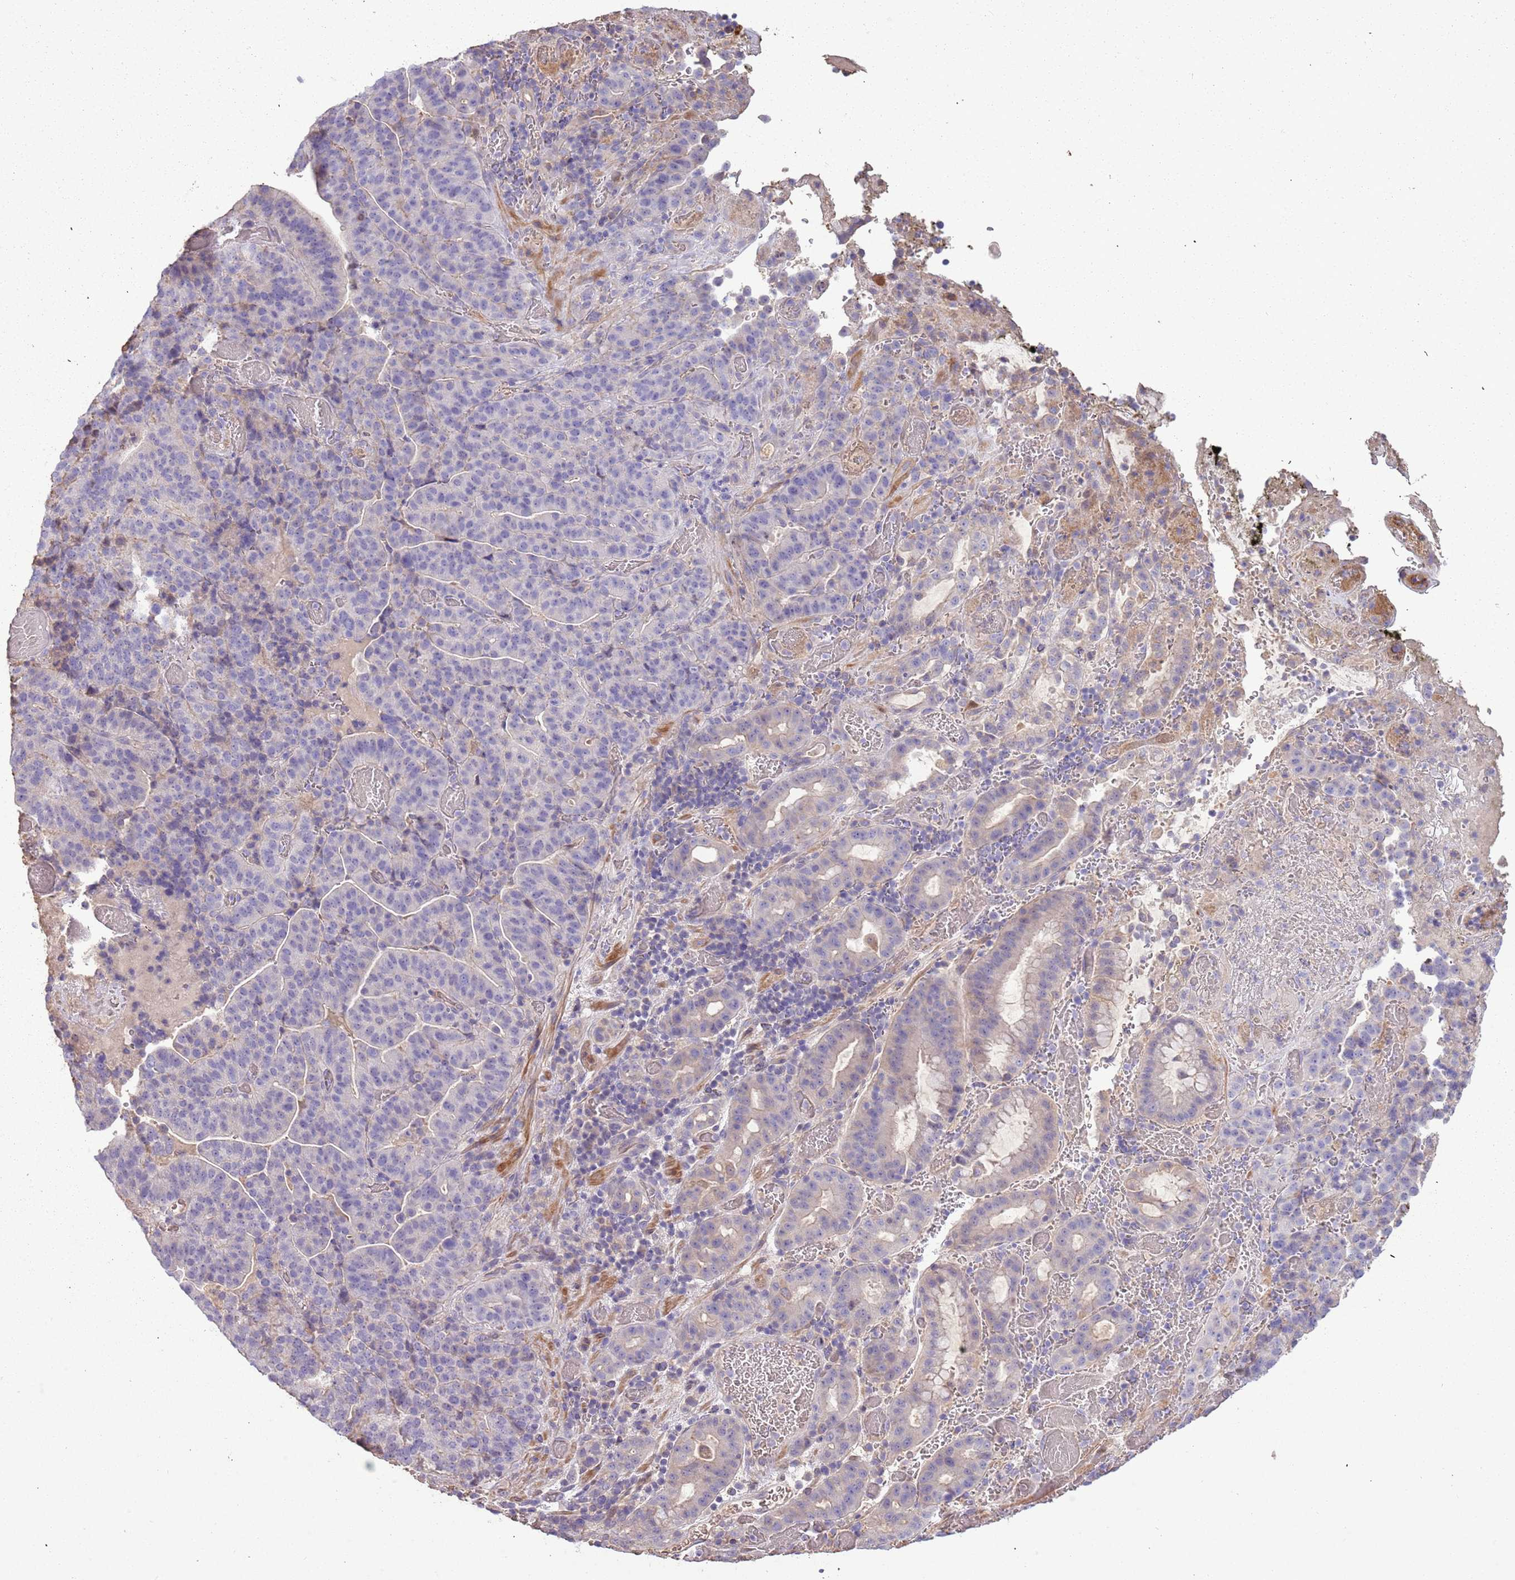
{"staining": {"intensity": "negative", "quantity": "none", "location": "none"}, "tissue": "stomach cancer", "cell_type": "Tumor cells", "image_type": "cancer", "snomed": [{"axis": "morphology", "description": "Adenocarcinoma, NOS"}, {"axis": "topography", "description": "Stomach"}], "caption": "High magnification brightfield microscopy of stomach adenocarcinoma stained with DAB (brown) and counterstained with hematoxylin (blue): tumor cells show no significant expression.", "gene": "FECH", "patient": {"sex": "male", "age": 48}}